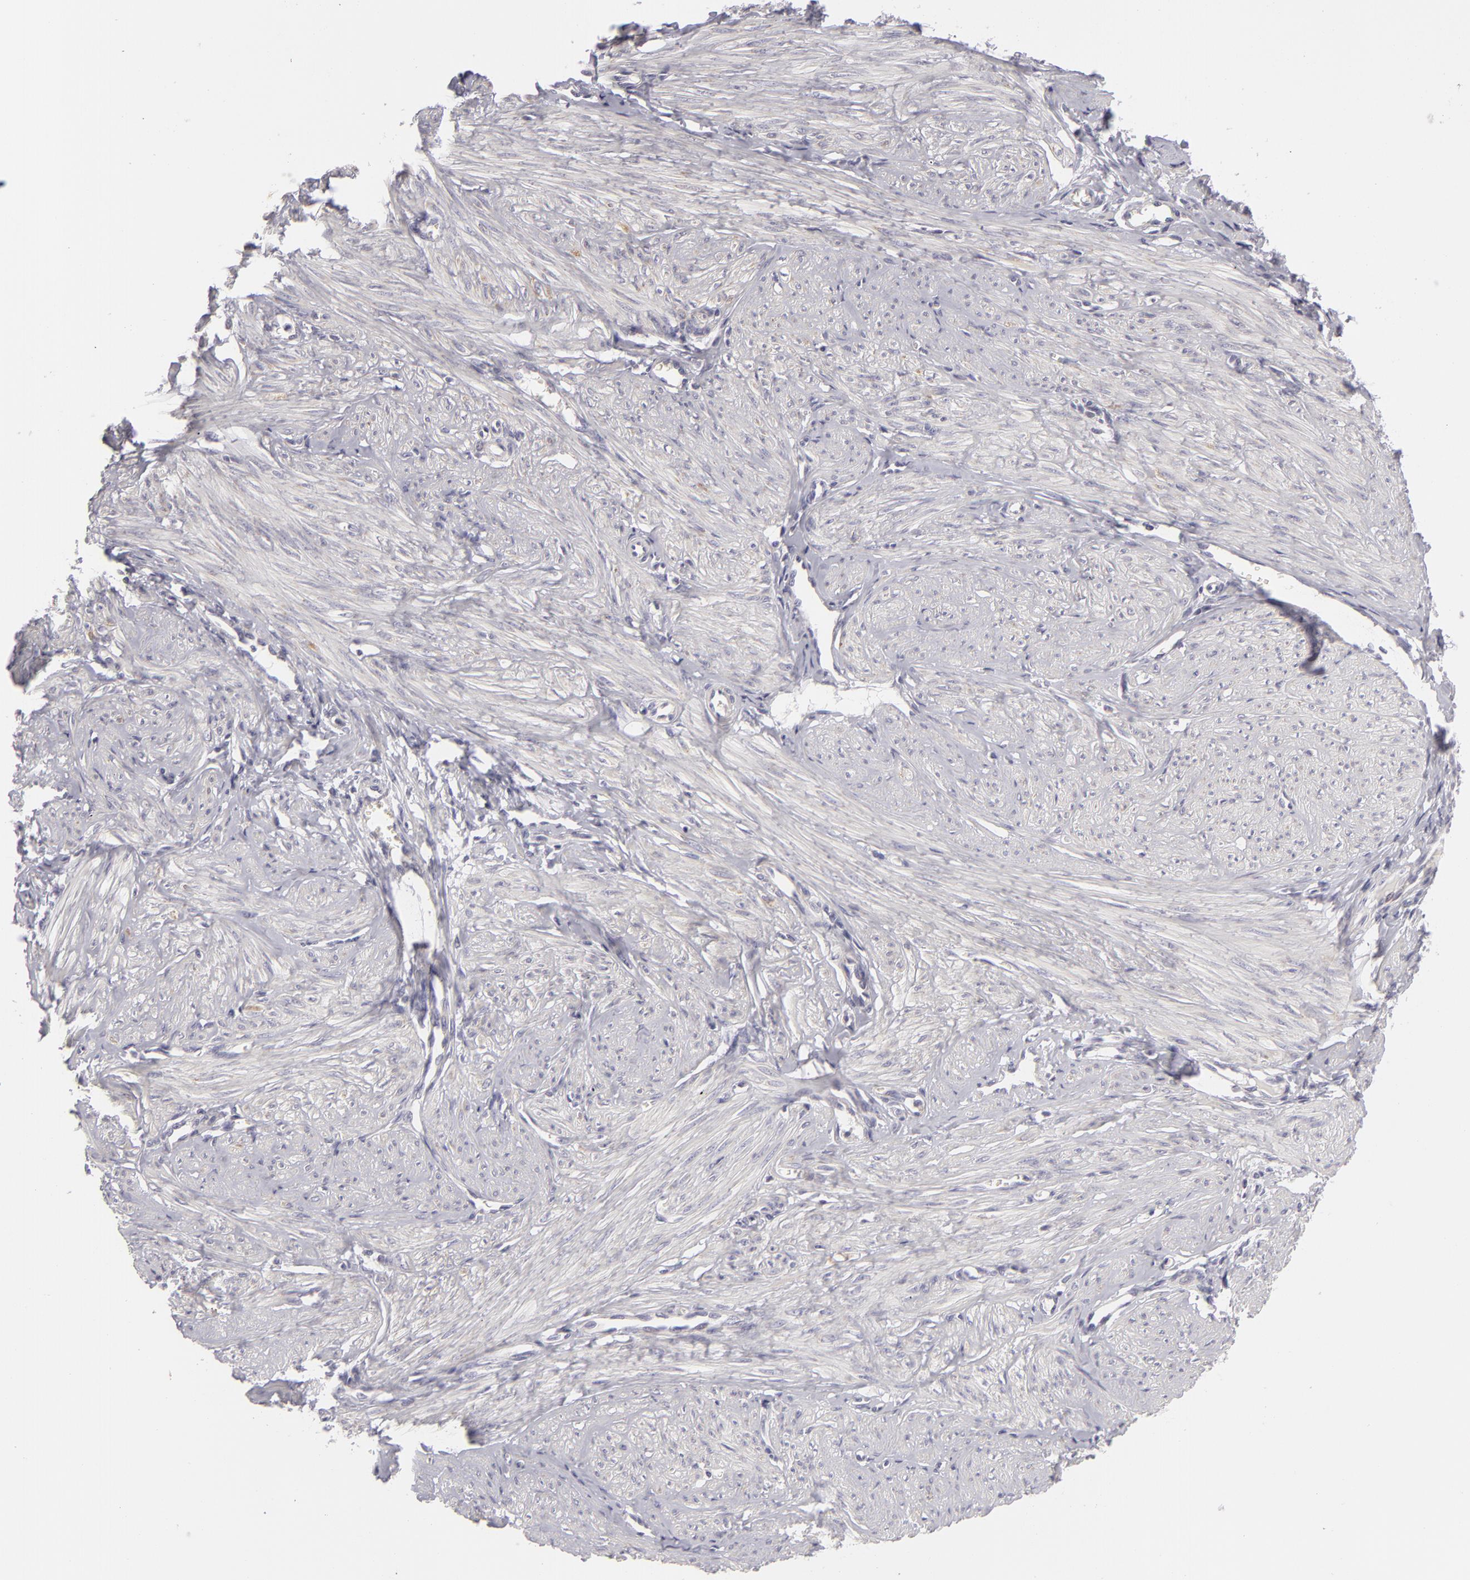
{"staining": {"intensity": "negative", "quantity": "none", "location": "none"}, "tissue": "smooth muscle", "cell_type": "Smooth muscle cells", "image_type": "normal", "snomed": [{"axis": "morphology", "description": "Normal tissue, NOS"}, {"axis": "topography", "description": "Uterus"}], "caption": "Smooth muscle stained for a protein using immunohistochemistry exhibits no expression smooth muscle cells.", "gene": "ATP2B3", "patient": {"sex": "female", "age": 45}}